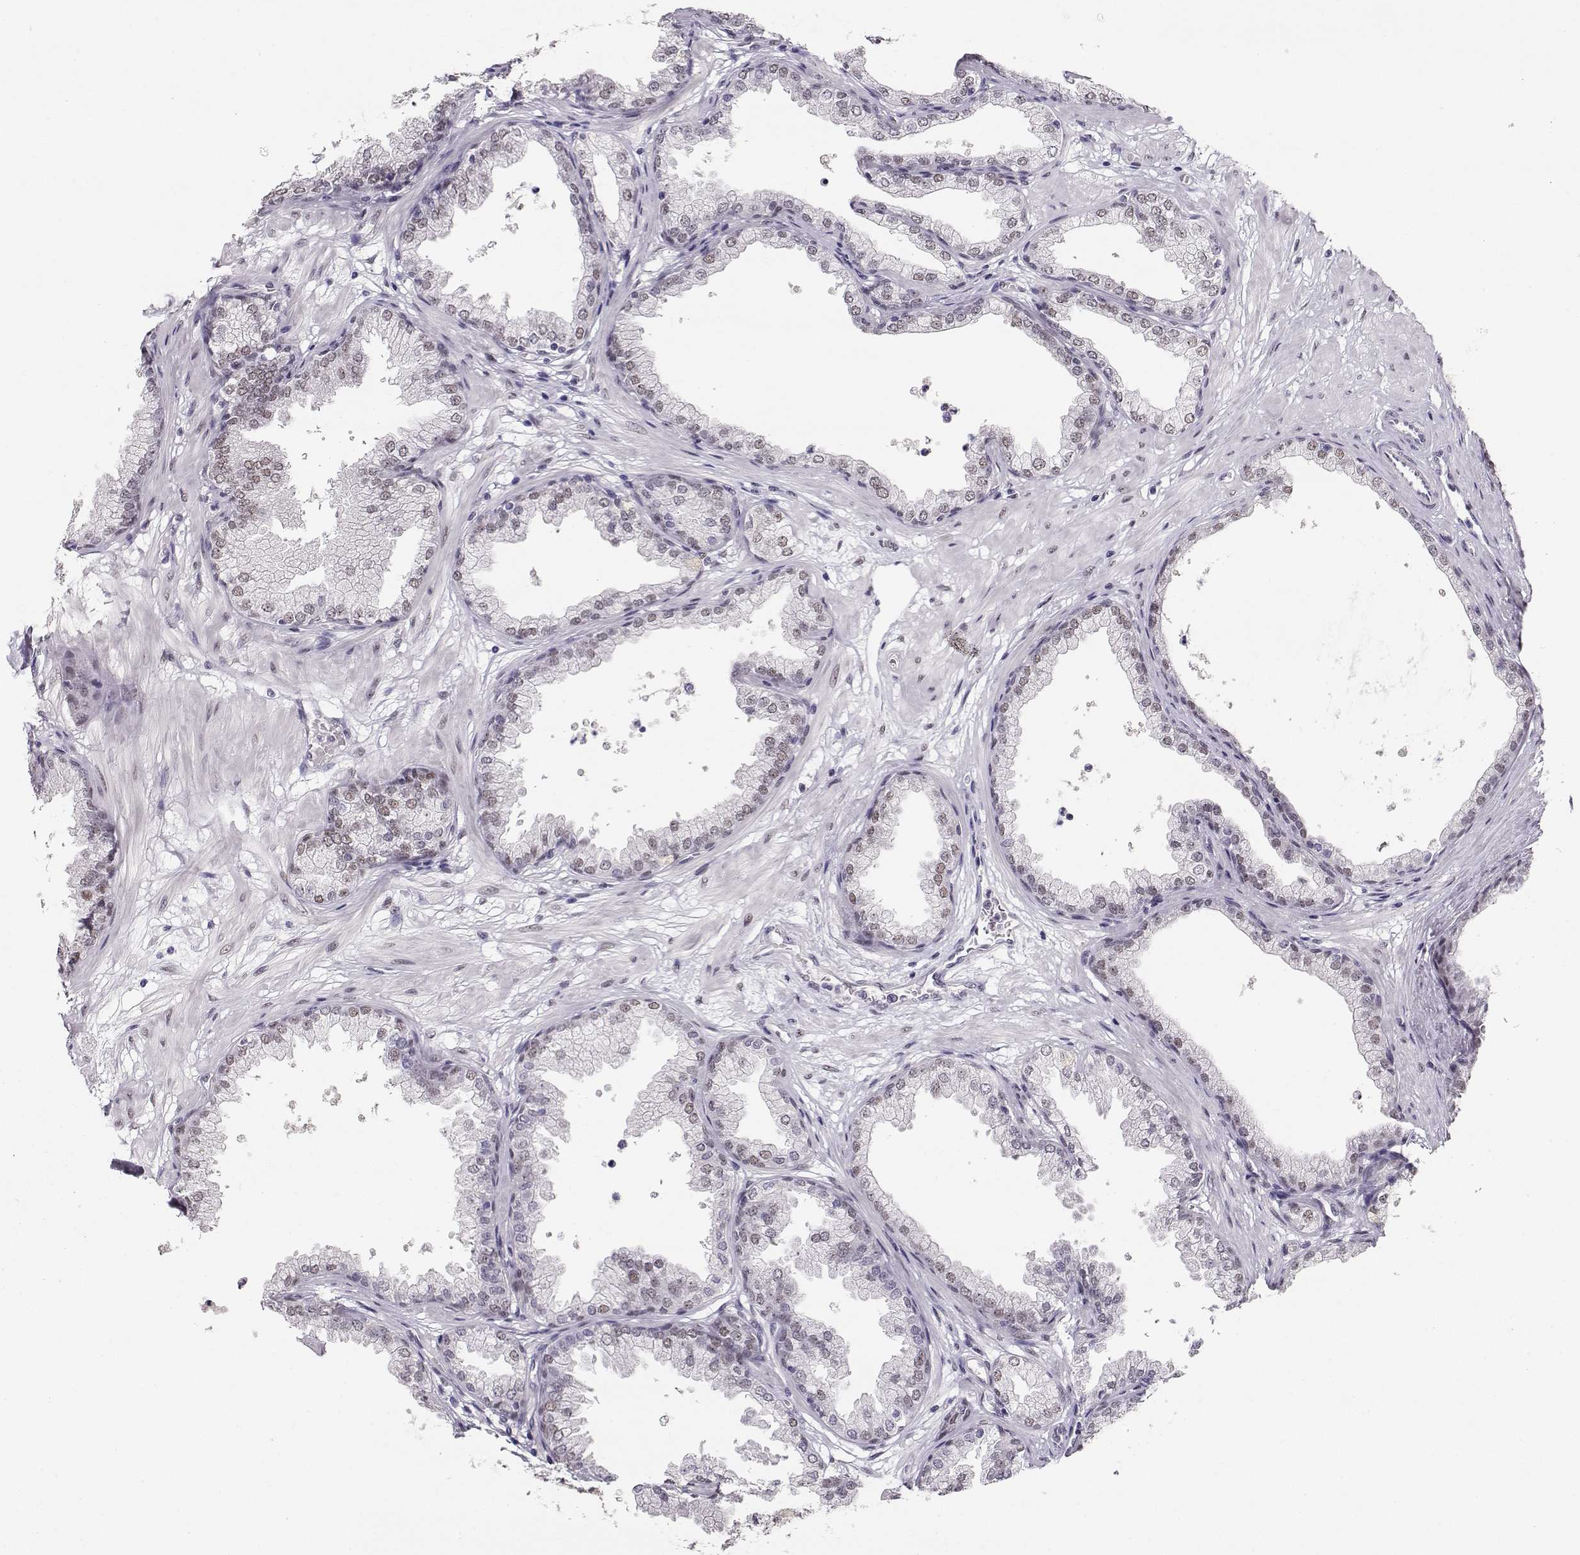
{"staining": {"intensity": "weak", "quantity": "<25%", "location": "nuclear"}, "tissue": "prostate", "cell_type": "Glandular cells", "image_type": "normal", "snomed": [{"axis": "morphology", "description": "Normal tissue, NOS"}, {"axis": "topography", "description": "Prostate"}], "caption": "Immunohistochemistry photomicrograph of unremarkable prostate: prostate stained with DAB (3,3'-diaminobenzidine) displays no significant protein positivity in glandular cells. (Brightfield microscopy of DAB IHC at high magnification).", "gene": "POLI", "patient": {"sex": "male", "age": 37}}